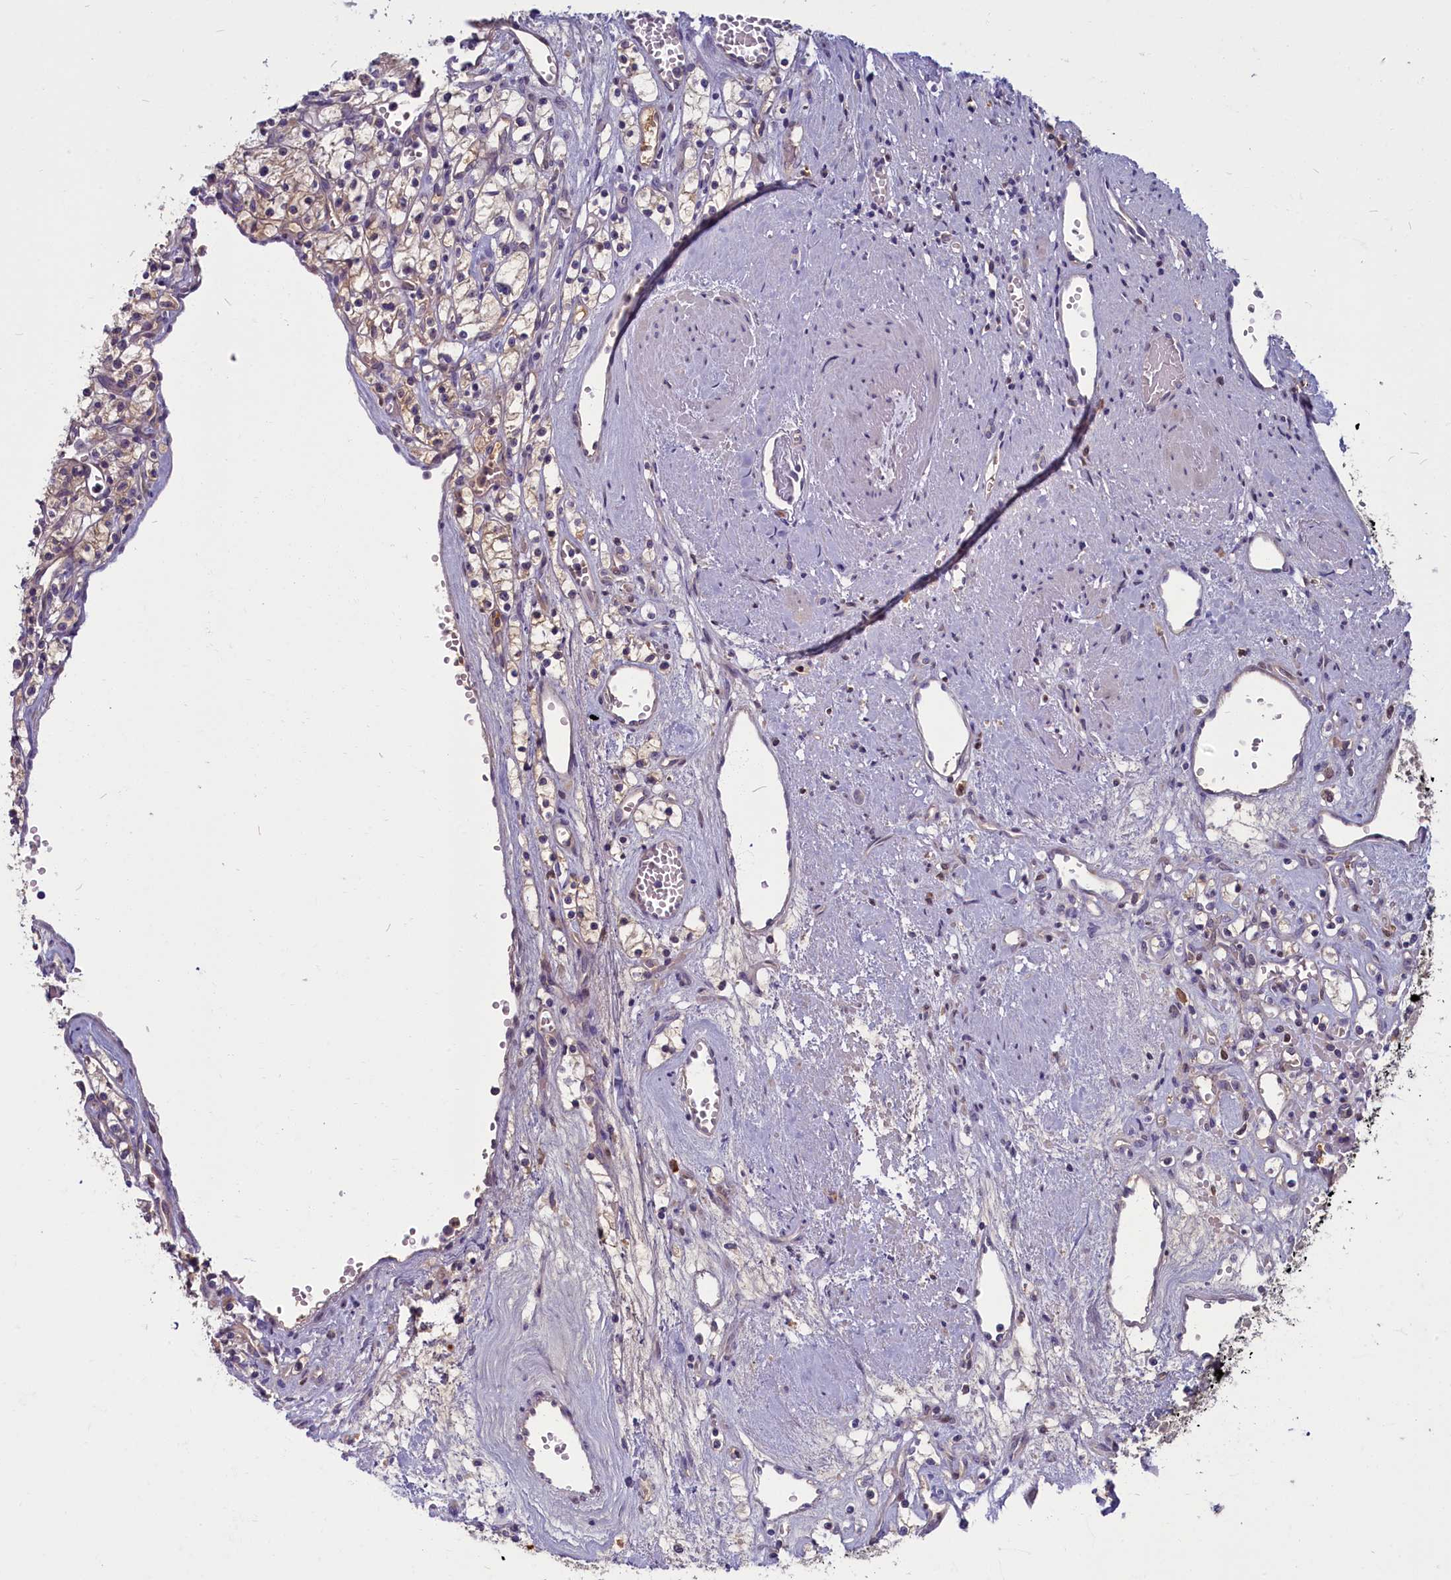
{"staining": {"intensity": "weak", "quantity": "25%-75%", "location": "cytoplasmic/membranous"}, "tissue": "renal cancer", "cell_type": "Tumor cells", "image_type": "cancer", "snomed": [{"axis": "morphology", "description": "Adenocarcinoma, NOS"}, {"axis": "topography", "description": "Kidney"}], "caption": "Immunohistochemical staining of renal cancer (adenocarcinoma) reveals weak cytoplasmic/membranous protein positivity in approximately 25%-75% of tumor cells.", "gene": "SV2C", "patient": {"sex": "female", "age": 59}}